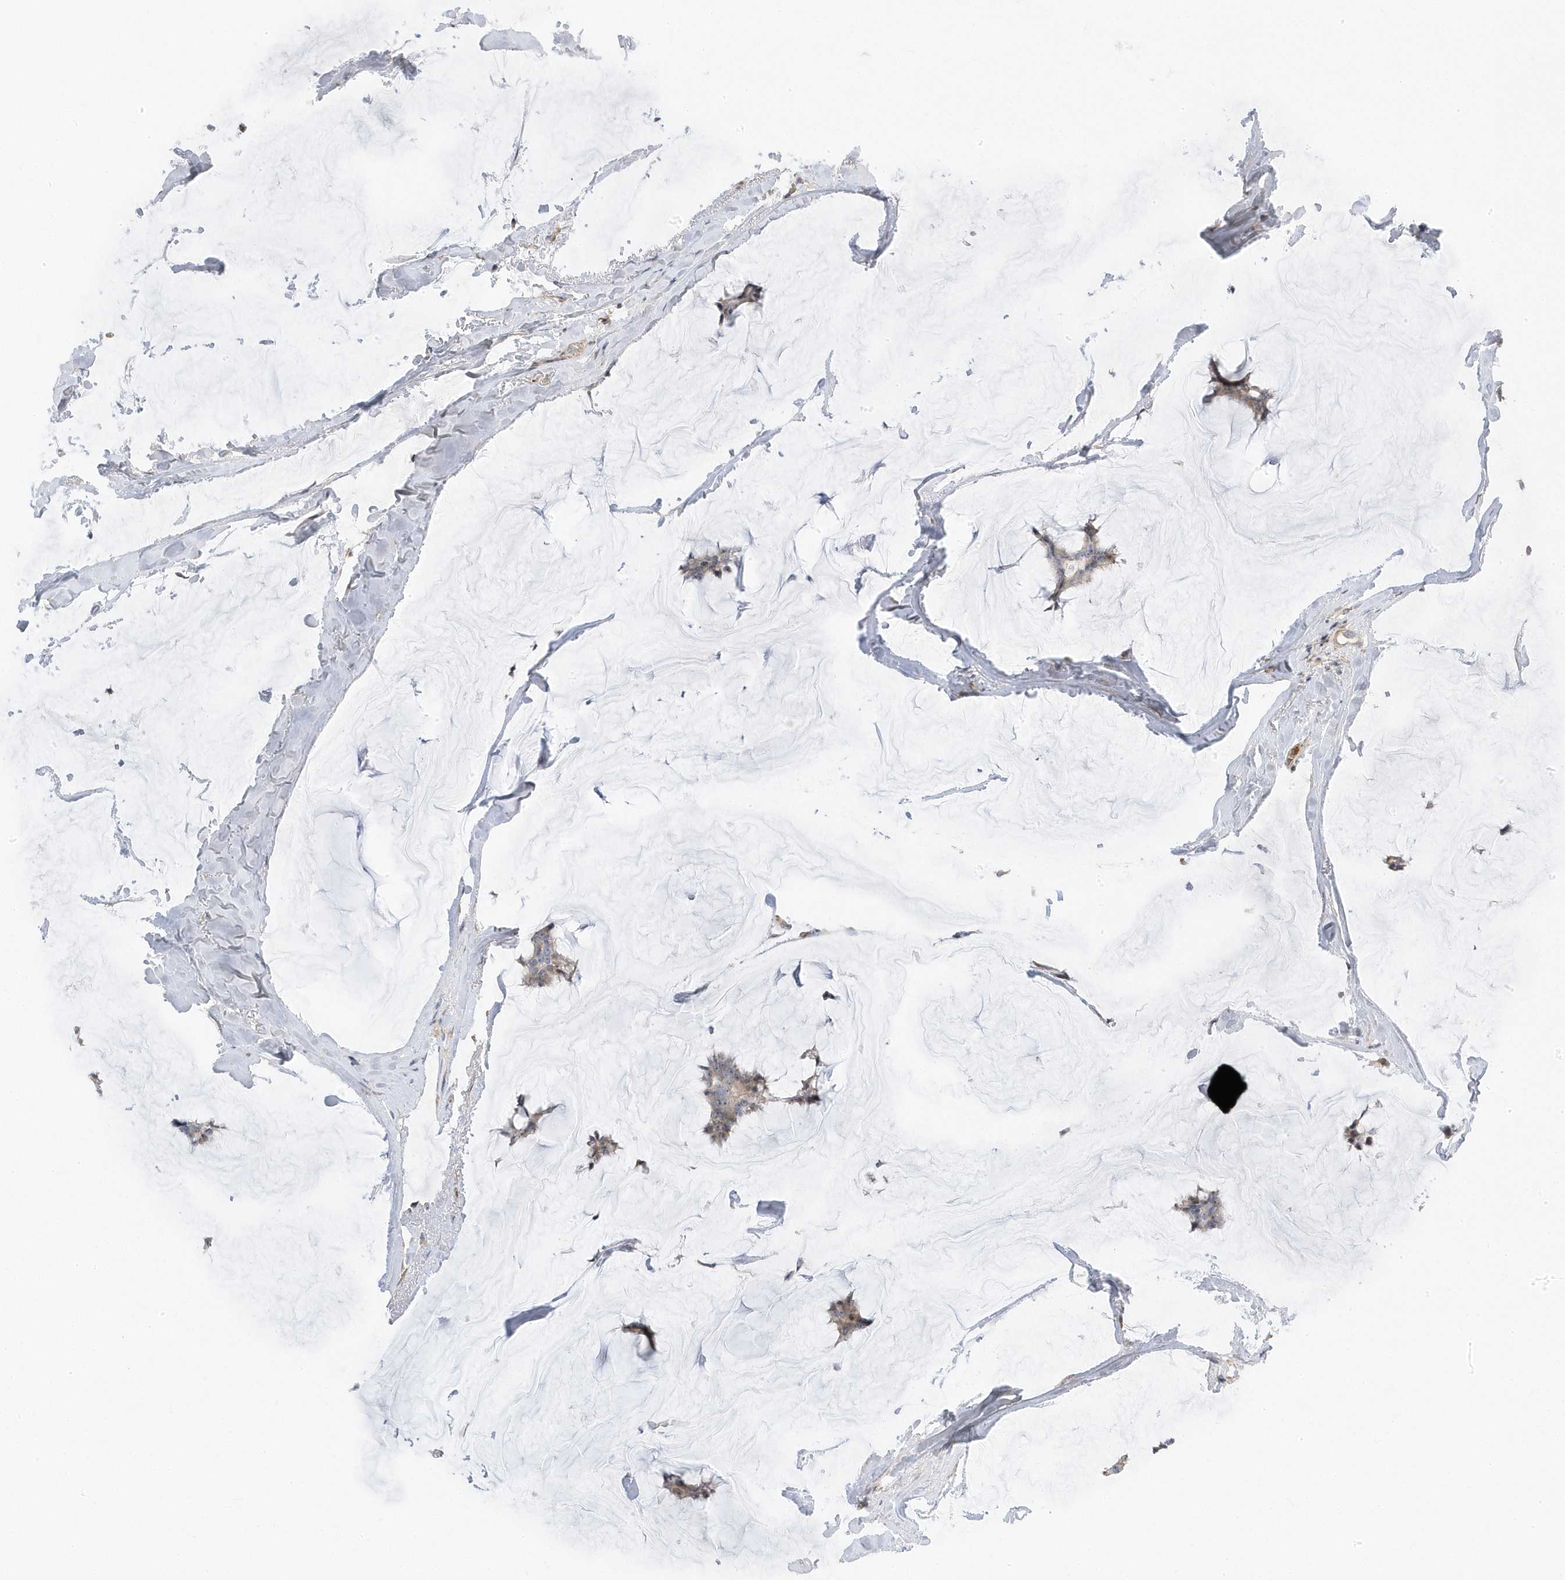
{"staining": {"intensity": "weak", "quantity": "25%-75%", "location": "cytoplasmic/membranous,nuclear"}, "tissue": "breast cancer", "cell_type": "Tumor cells", "image_type": "cancer", "snomed": [{"axis": "morphology", "description": "Duct carcinoma"}, {"axis": "topography", "description": "Breast"}], "caption": "Infiltrating ductal carcinoma (breast) stained with a brown dye demonstrates weak cytoplasmic/membranous and nuclear positive staining in approximately 25%-75% of tumor cells.", "gene": "MAP7D3", "patient": {"sex": "female", "age": 93}}